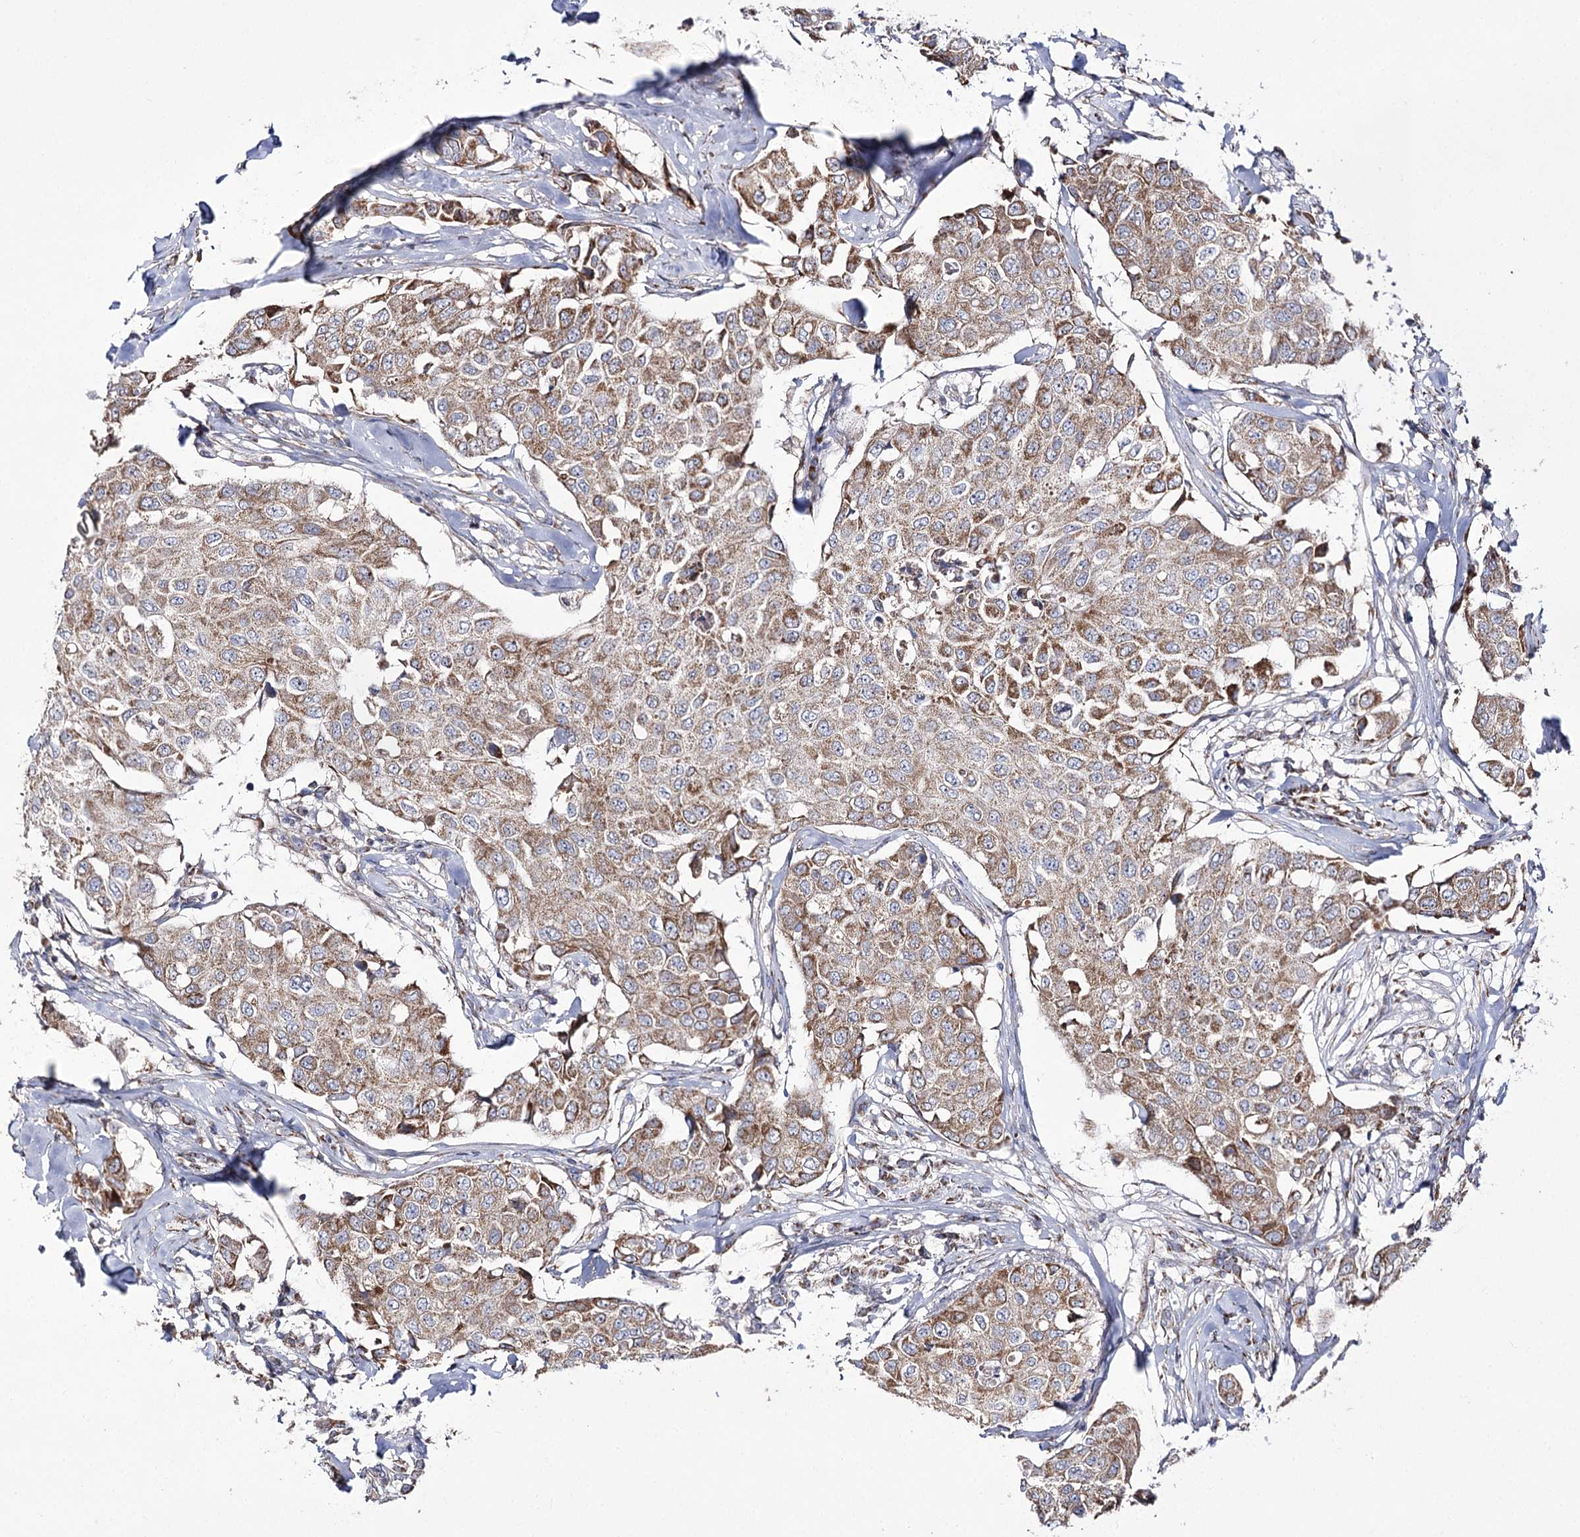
{"staining": {"intensity": "moderate", "quantity": ">75%", "location": "cytoplasmic/membranous"}, "tissue": "breast cancer", "cell_type": "Tumor cells", "image_type": "cancer", "snomed": [{"axis": "morphology", "description": "Duct carcinoma"}, {"axis": "topography", "description": "Breast"}], "caption": "Tumor cells display medium levels of moderate cytoplasmic/membranous positivity in approximately >75% of cells in human breast cancer (intraductal carcinoma).", "gene": "NADK2", "patient": {"sex": "female", "age": 80}}